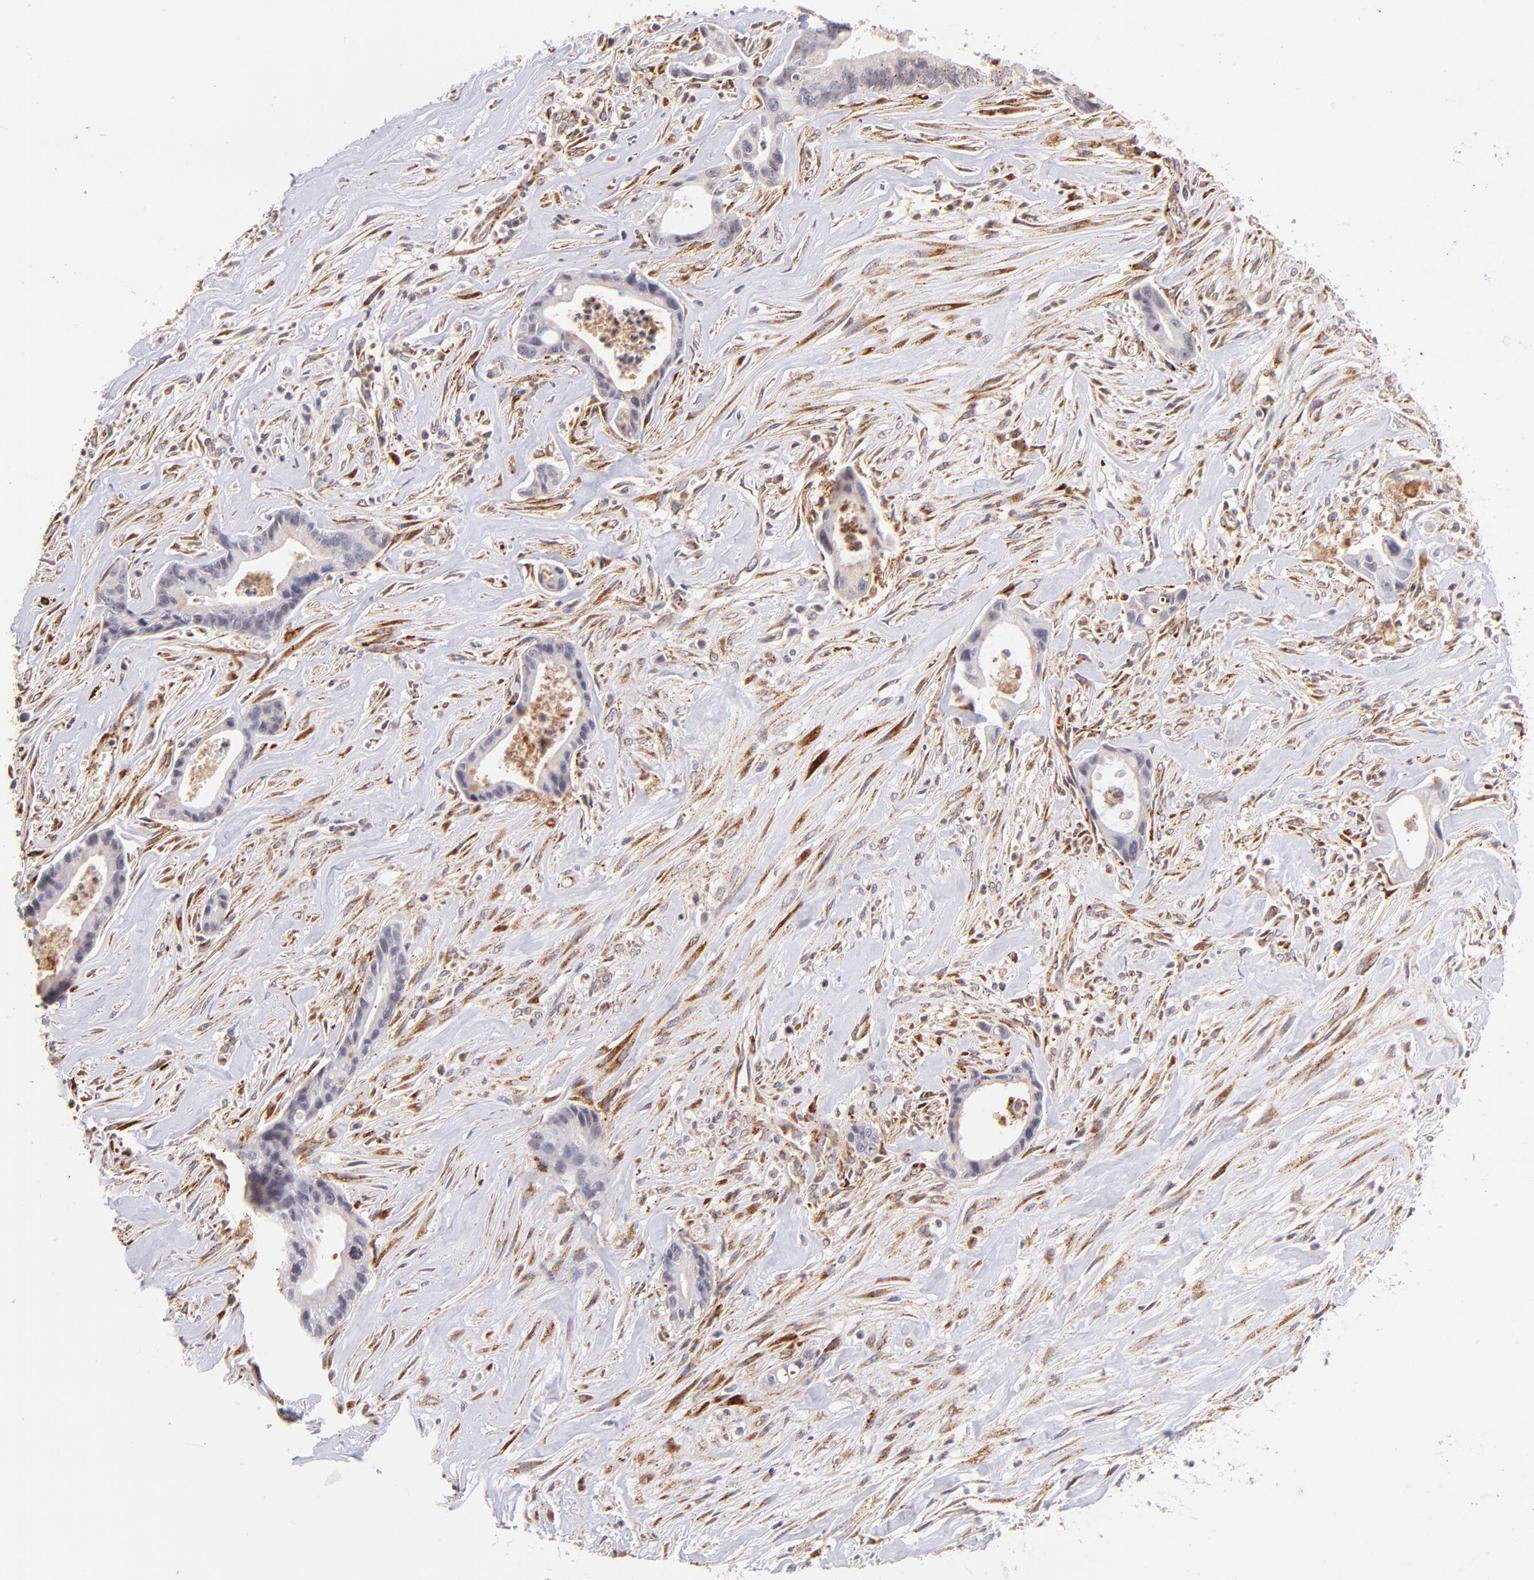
{"staining": {"intensity": "weak", "quantity": "25%-75%", "location": "cytoplasmic/membranous"}, "tissue": "liver cancer", "cell_type": "Tumor cells", "image_type": "cancer", "snomed": [{"axis": "morphology", "description": "Cholangiocarcinoma"}, {"axis": "topography", "description": "Liver"}], "caption": "An image of human liver cholangiocarcinoma stained for a protein exhibits weak cytoplasmic/membranous brown staining in tumor cells.", "gene": "SPARC", "patient": {"sex": "female", "age": 55}}